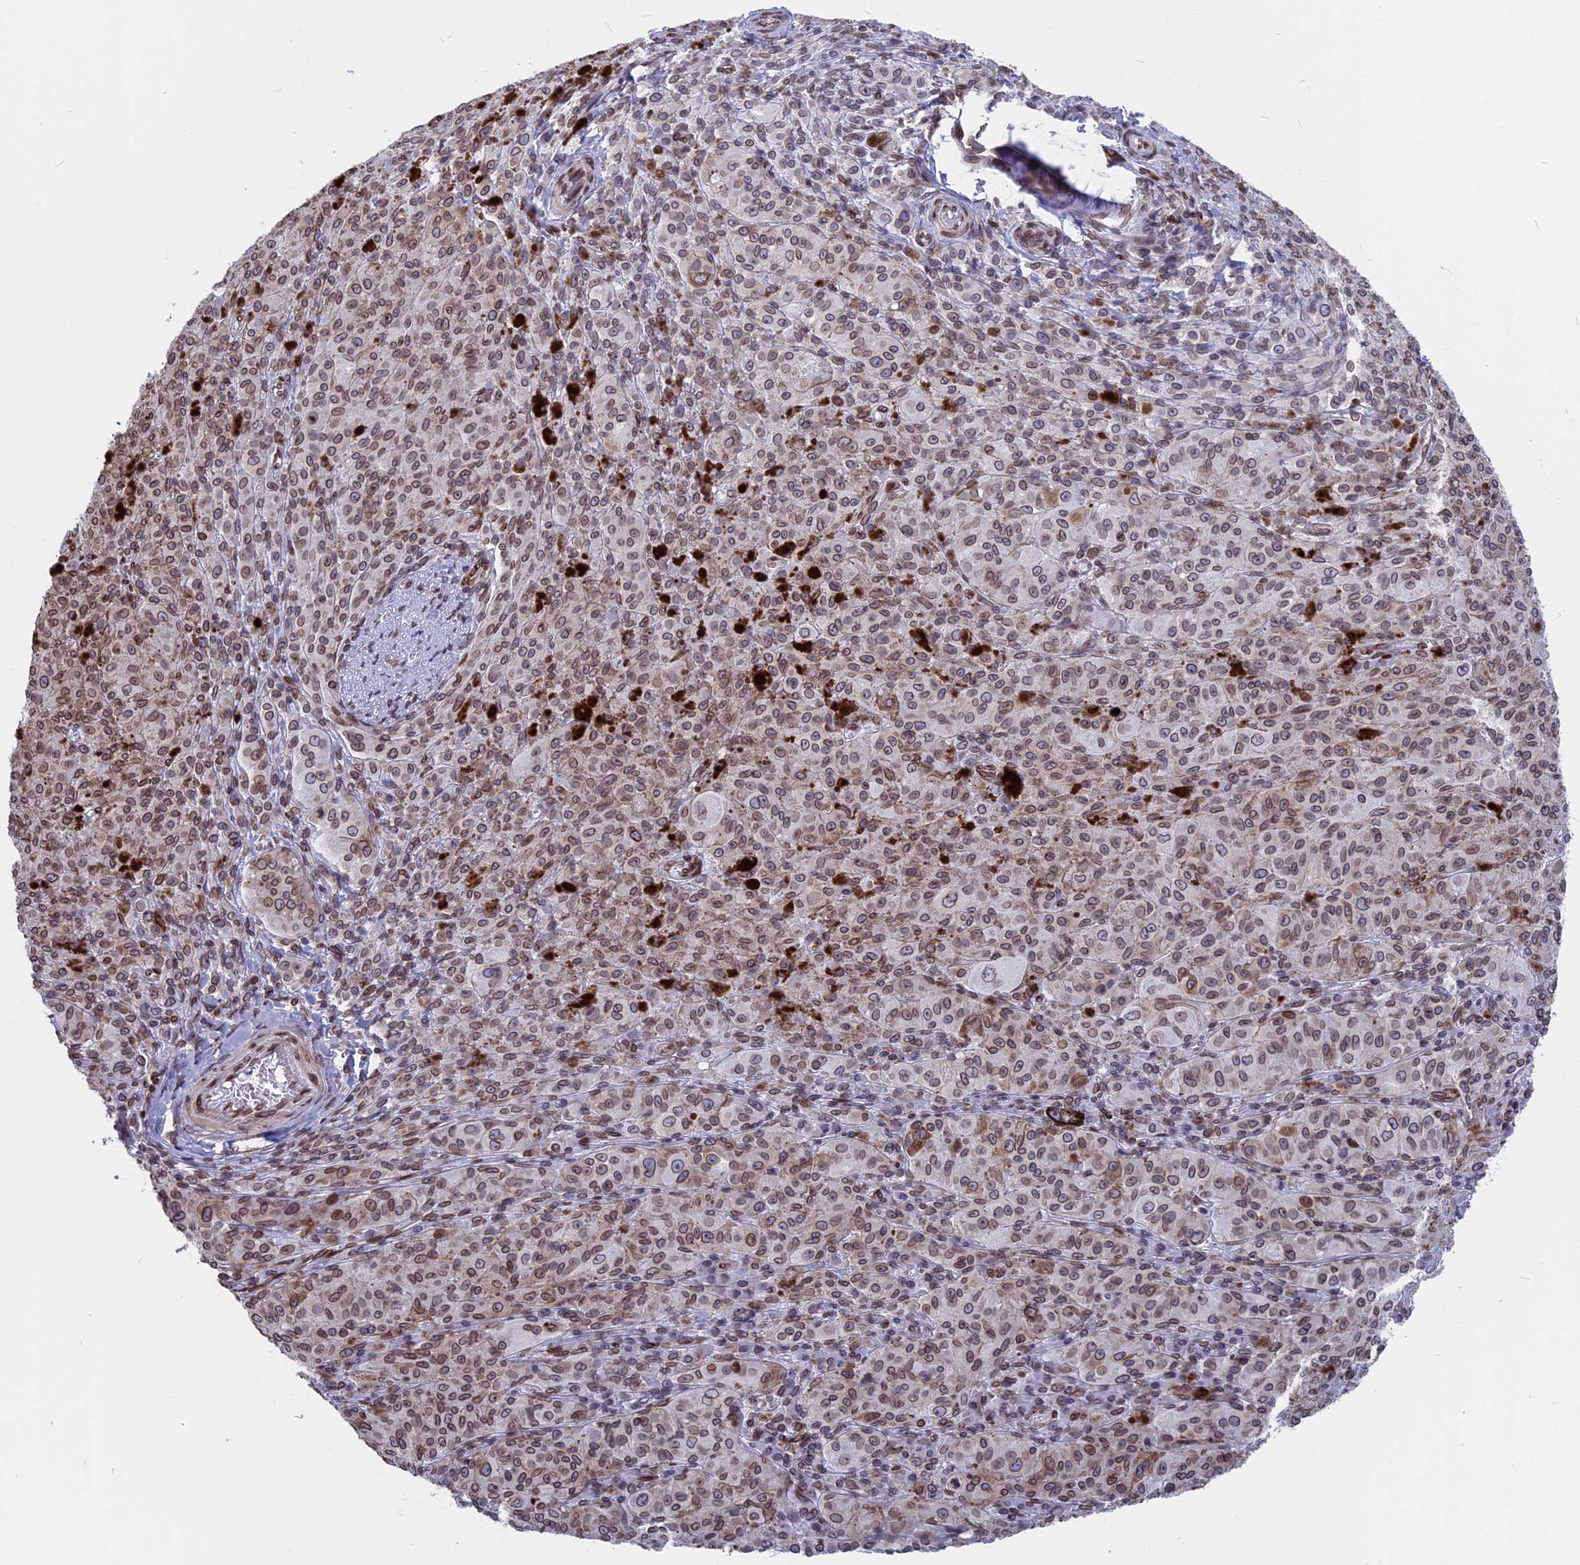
{"staining": {"intensity": "moderate", "quantity": ">75%", "location": "cytoplasmic/membranous,nuclear"}, "tissue": "melanoma", "cell_type": "Tumor cells", "image_type": "cancer", "snomed": [{"axis": "morphology", "description": "Malignant melanoma, NOS"}, {"axis": "topography", "description": "Skin"}], "caption": "Malignant melanoma was stained to show a protein in brown. There is medium levels of moderate cytoplasmic/membranous and nuclear staining in approximately >75% of tumor cells.", "gene": "PTCHD4", "patient": {"sex": "female", "age": 52}}